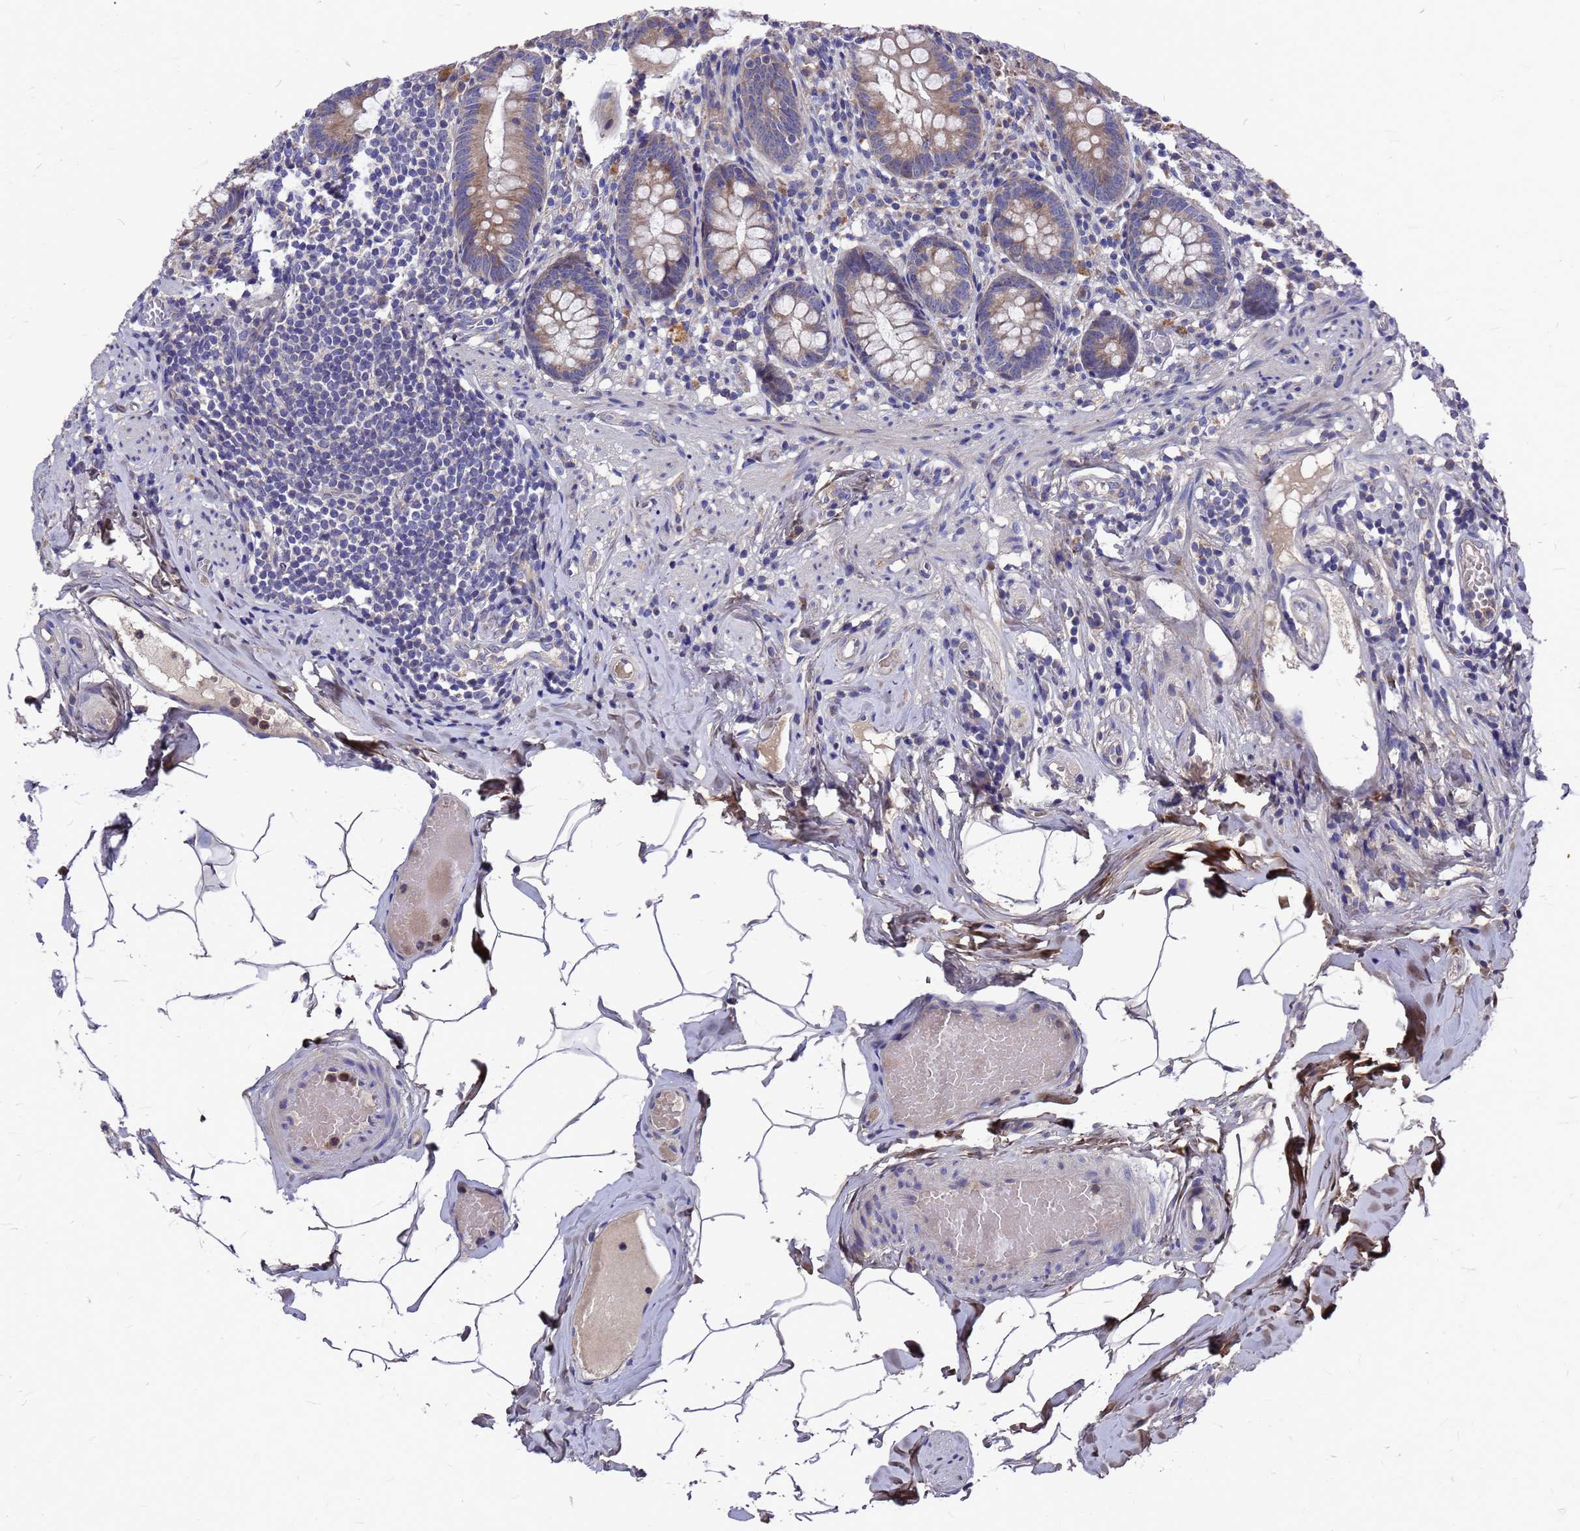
{"staining": {"intensity": "weak", "quantity": ">75%", "location": "cytoplasmic/membranous"}, "tissue": "appendix", "cell_type": "Glandular cells", "image_type": "normal", "snomed": [{"axis": "morphology", "description": "Normal tissue, NOS"}, {"axis": "topography", "description": "Appendix"}], "caption": "A high-resolution image shows IHC staining of unremarkable appendix, which shows weak cytoplasmic/membranous staining in about >75% of glandular cells.", "gene": "ZNF717", "patient": {"sex": "male", "age": 55}}